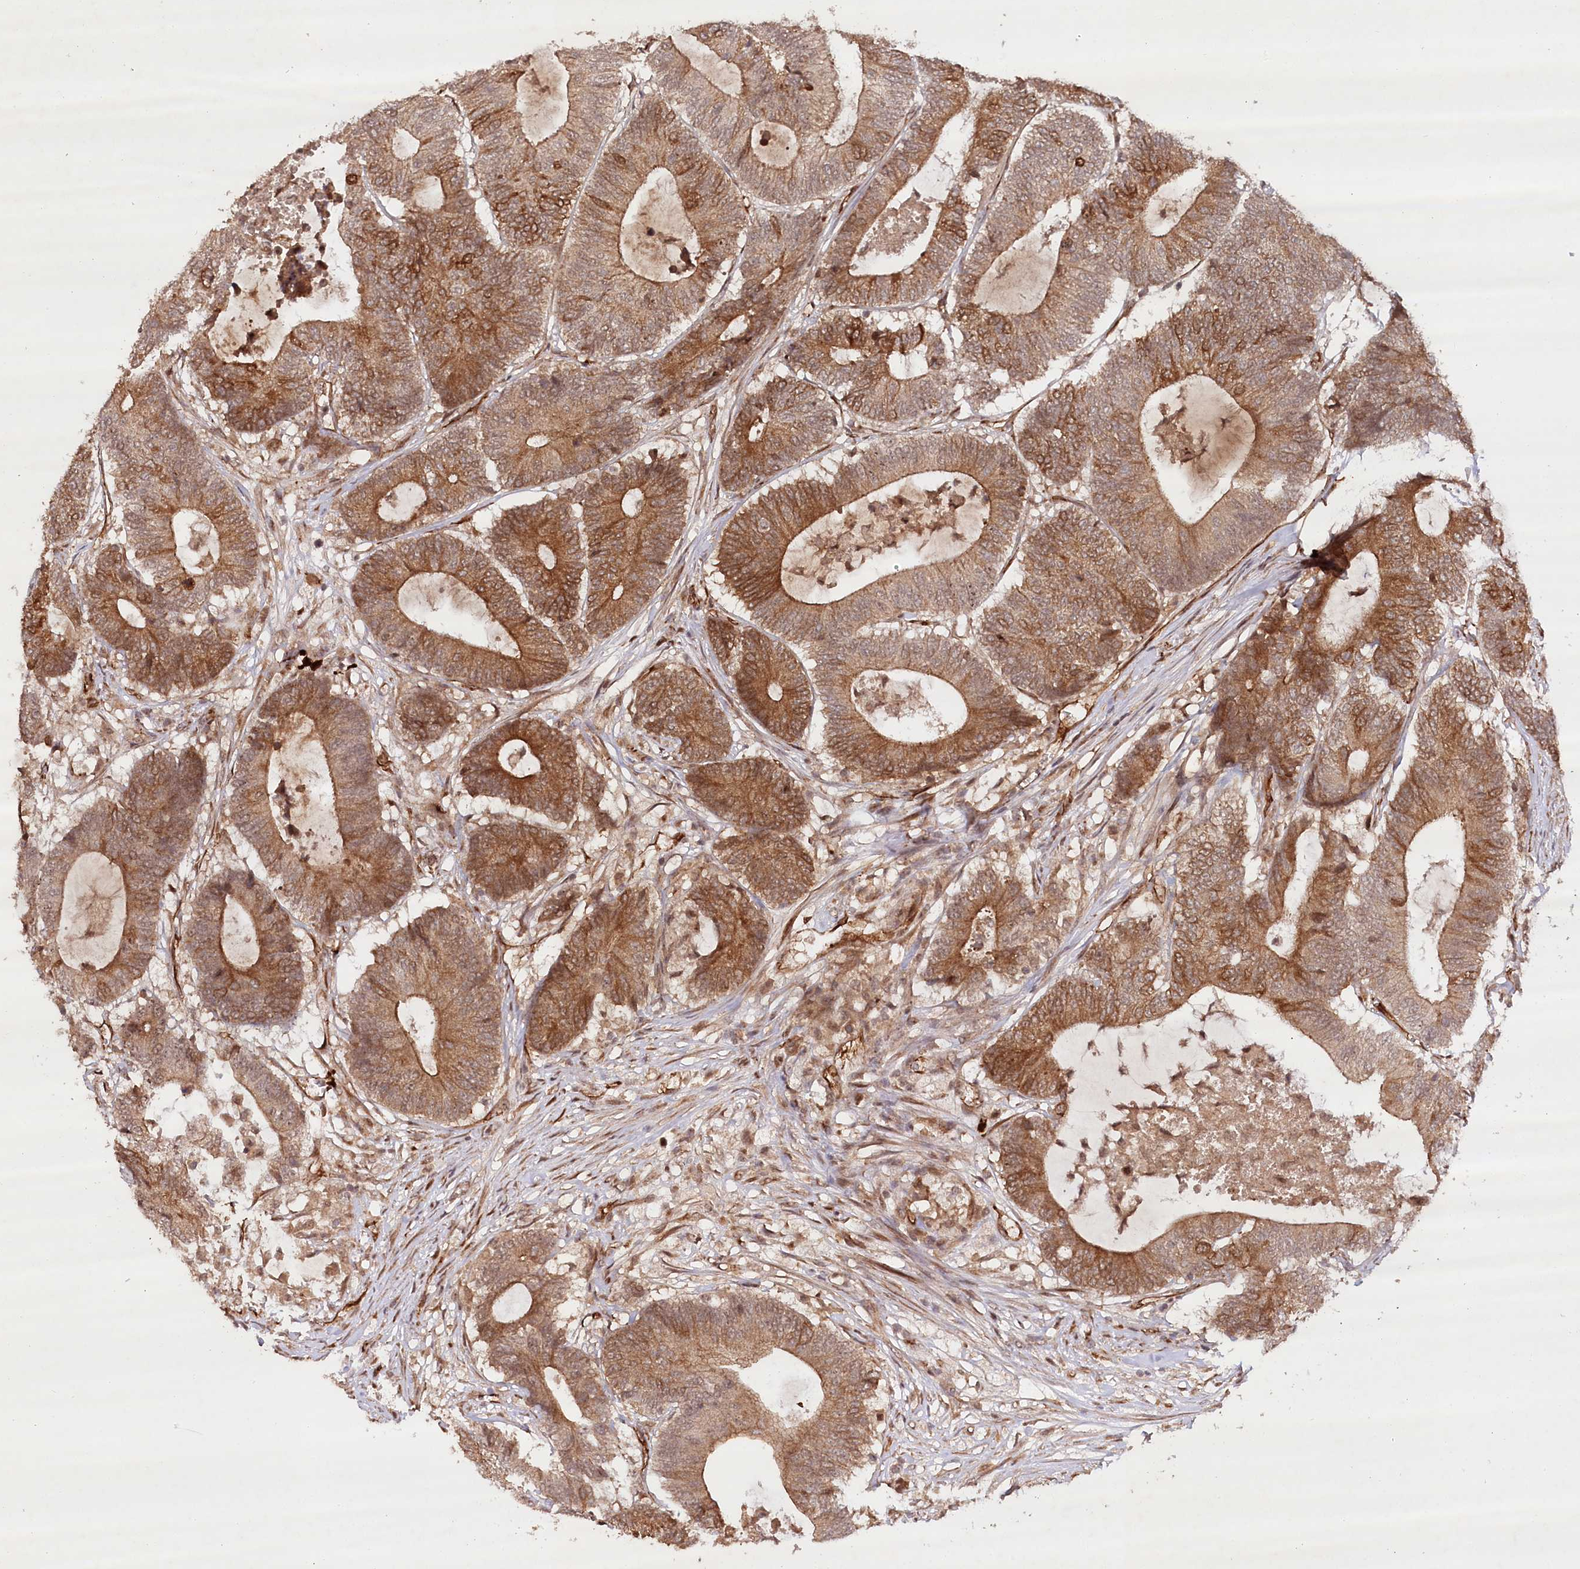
{"staining": {"intensity": "moderate", "quantity": ">75%", "location": "cytoplasmic/membranous"}, "tissue": "colorectal cancer", "cell_type": "Tumor cells", "image_type": "cancer", "snomed": [{"axis": "morphology", "description": "Adenocarcinoma, NOS"}, {"axis": "topography", "description": "Colon"}], "caption": "About >75% of tumor cells in adenocarcinoma (colorectal) exhibit moderate cytoplasmic/membranous protein expression as visualized by brown immunohistochemical staining.", "gene": "ALKBH8", "patient": {"sex": "female", "age": 84}}